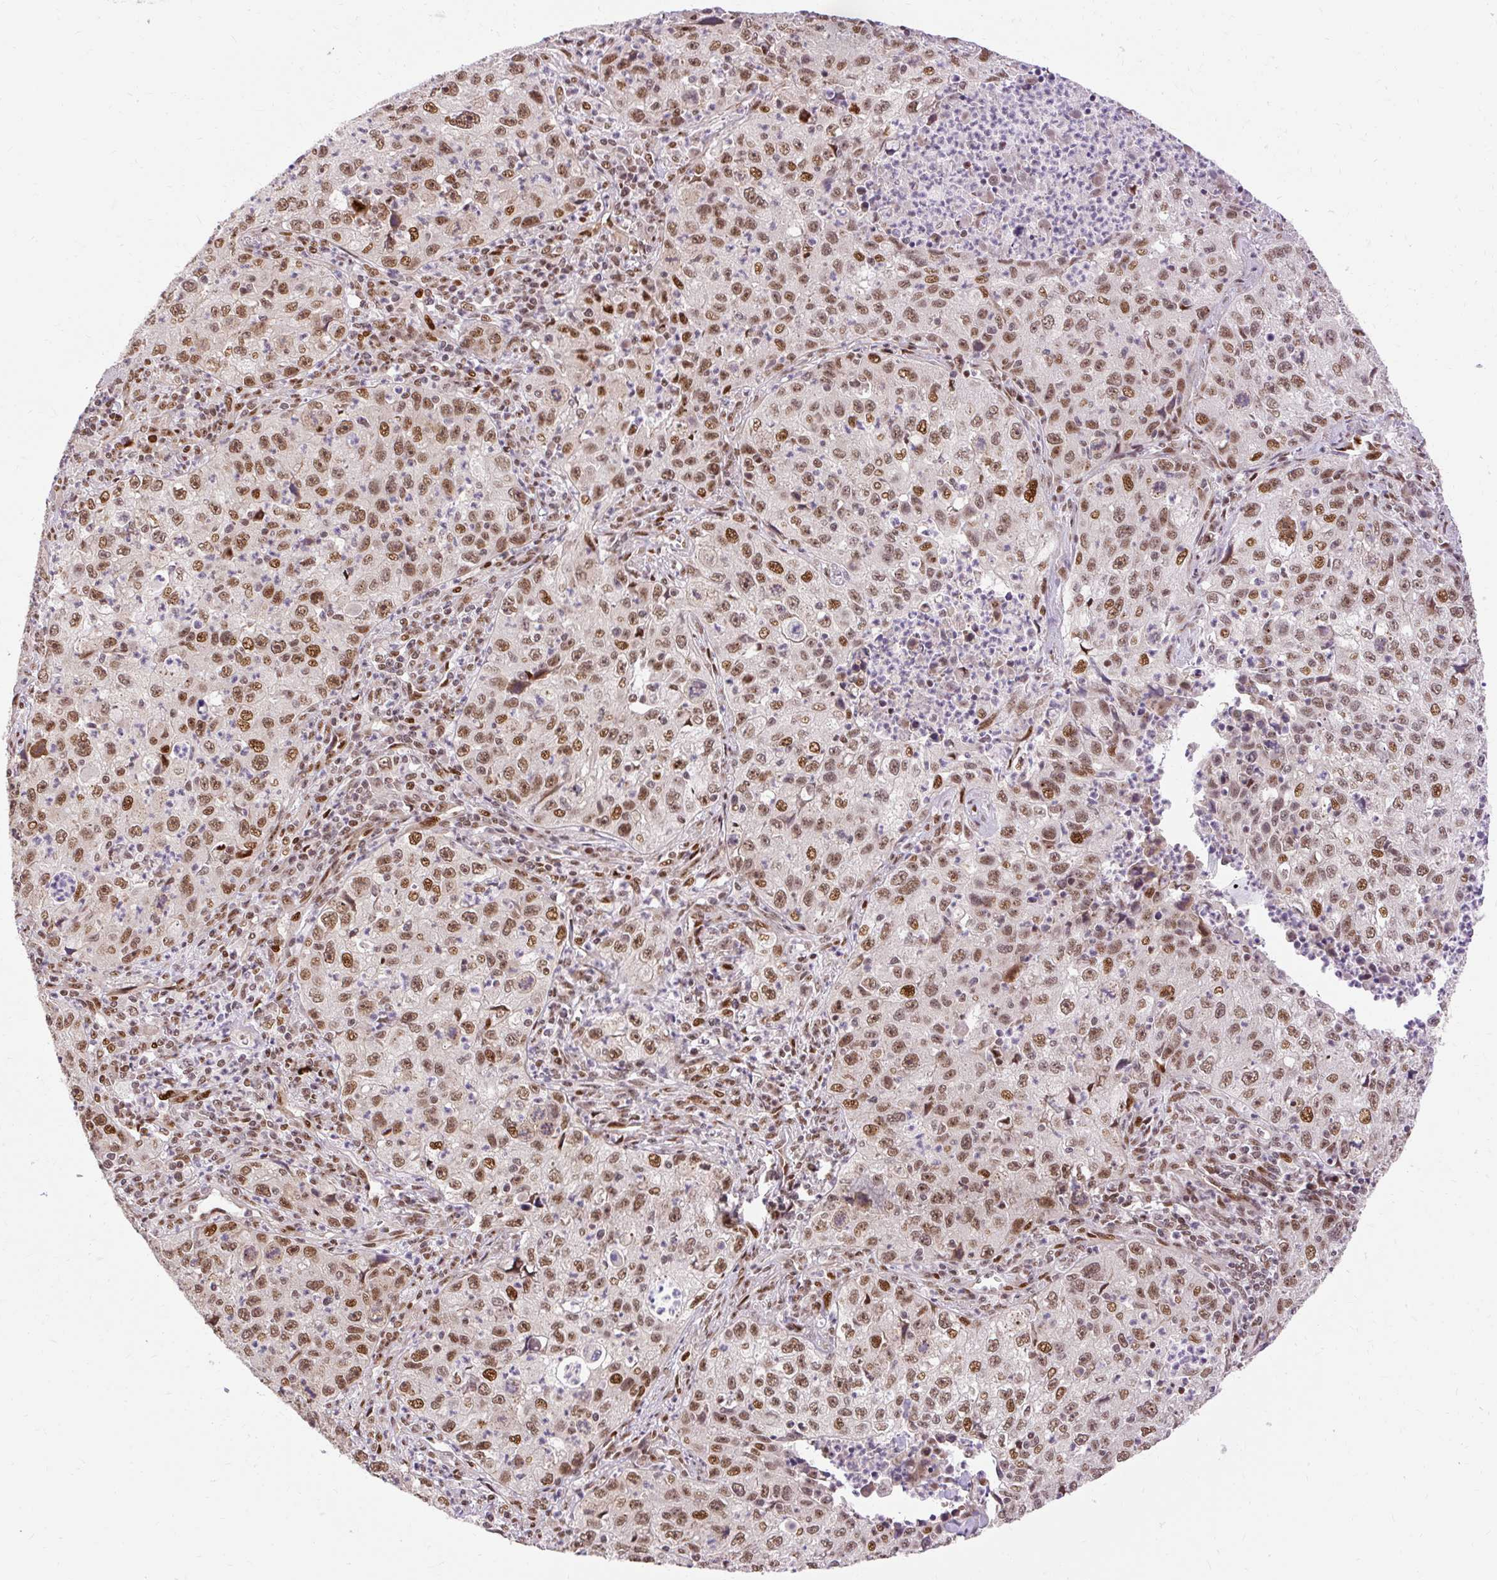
{"staining": {"intensity": "moderate", "quantity": ">75%", "location": "nuclear"}, "tissue": "lung cancer", "cell_type": "Tumor cells", "image_type": "cancer", "snomed": [{"axis": "morphology", "description": "Squamous cell carcinoma, NOS"}, {"axis": "topography", "description": "Lung"}], "caption": "Moderate nuclear positivity is present in approximately >75% of tumor cells in lung cancer. Nuclei are stained in blue.", "gene": "MECOM", "patient": {"sex": "male", "age": 71}}